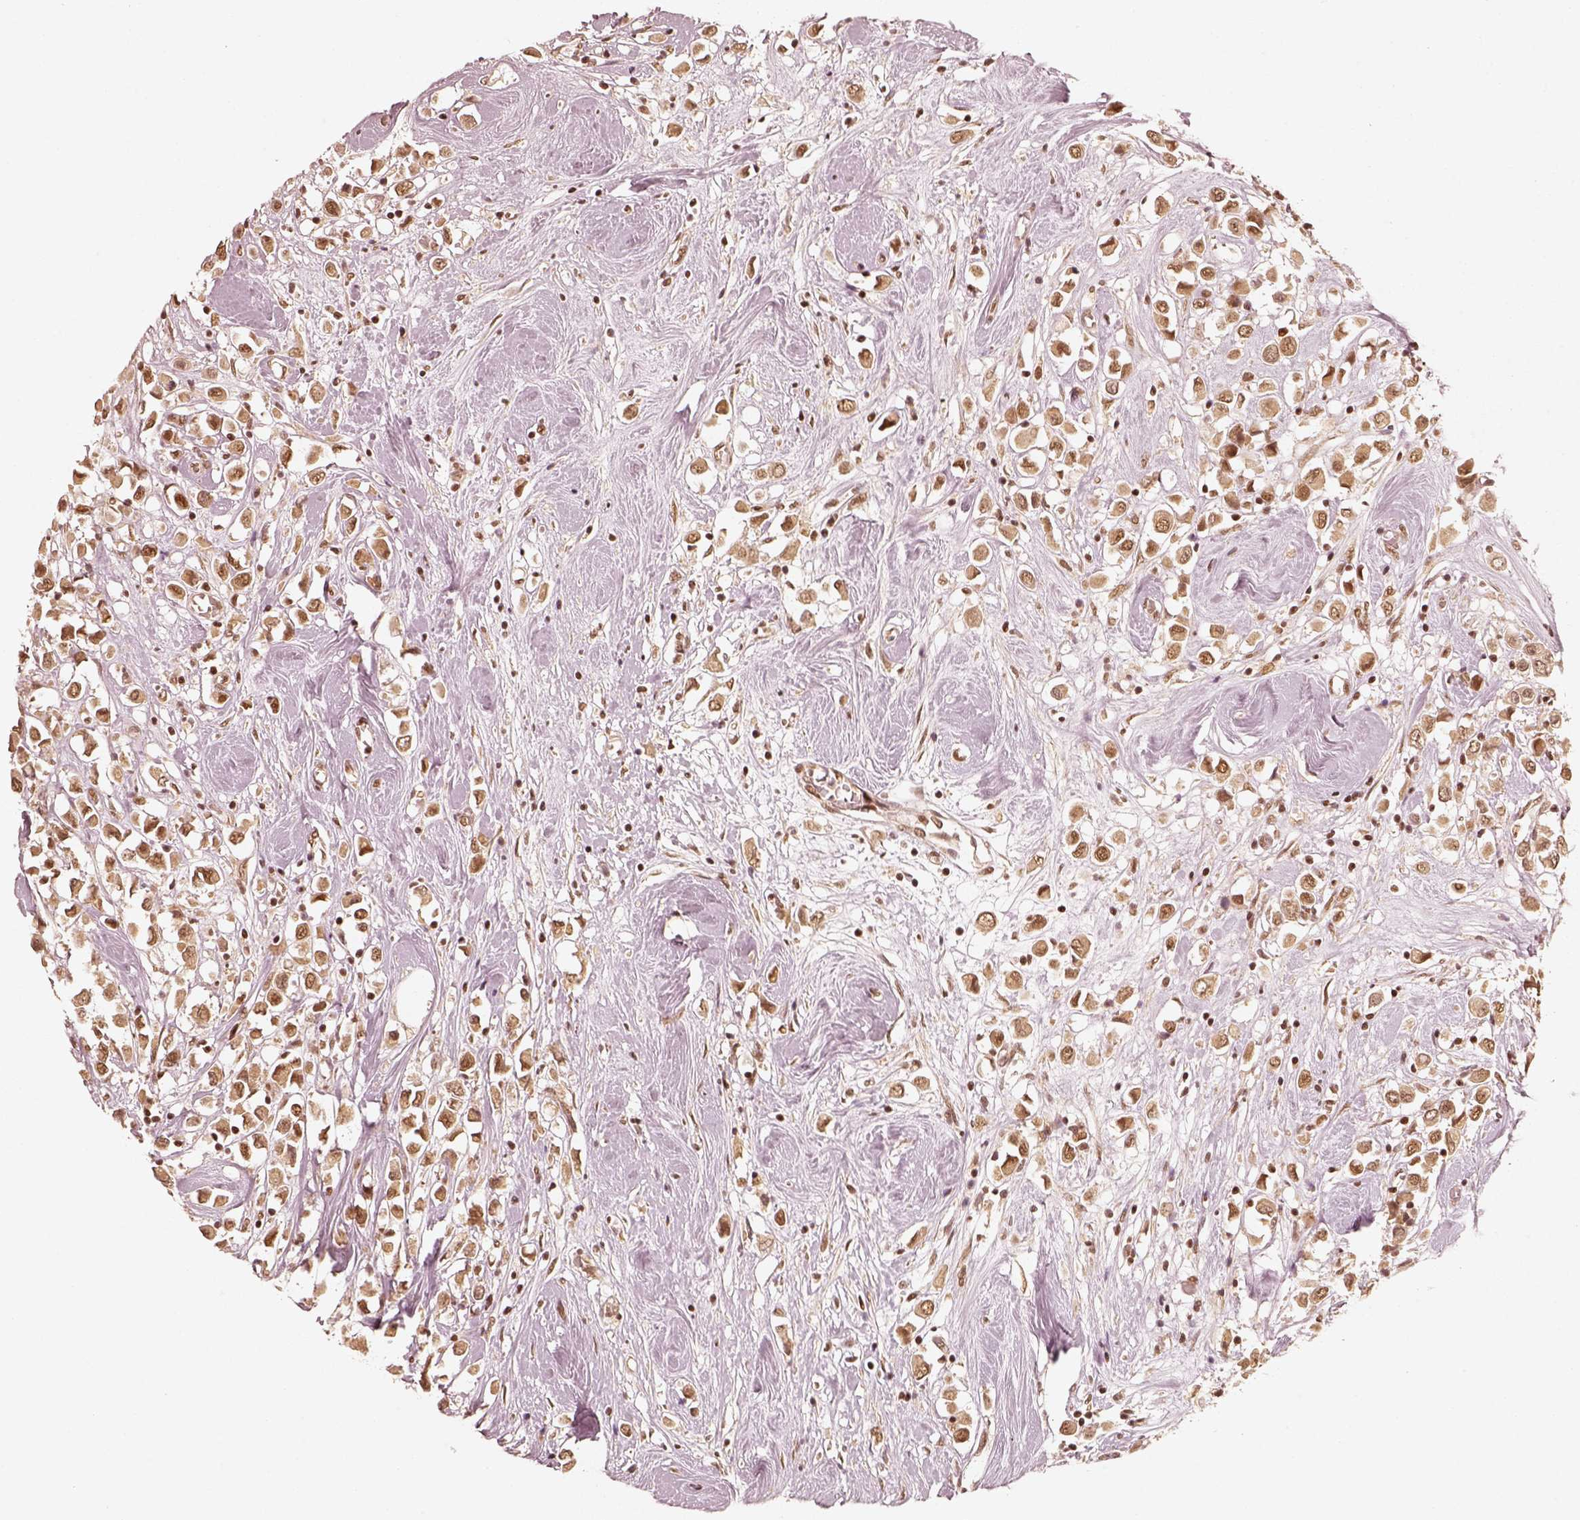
{"staining": {"intensity": "moderate", "quantity": ">75%", "location": "cytoplasmic/membranous,nuclear"}, "tissue": "breast cancer", "cell_type": "Tumor cells", "image_type": "cancer", "snomed": [{"axis": "morphology", "description": "Duct carcinoma"}, {"axis": "topography", "description": "Breast"}], "caption": "Approximately >75% of tumor cells in breast infiltrating ductal carcinoma display moderate cytoplasmic/membranous and nuclear protein expression as visualized by brown immunohistochemical staining.", "gene": "GMEB2", "patient": {"sex": "female", "age": 61}}